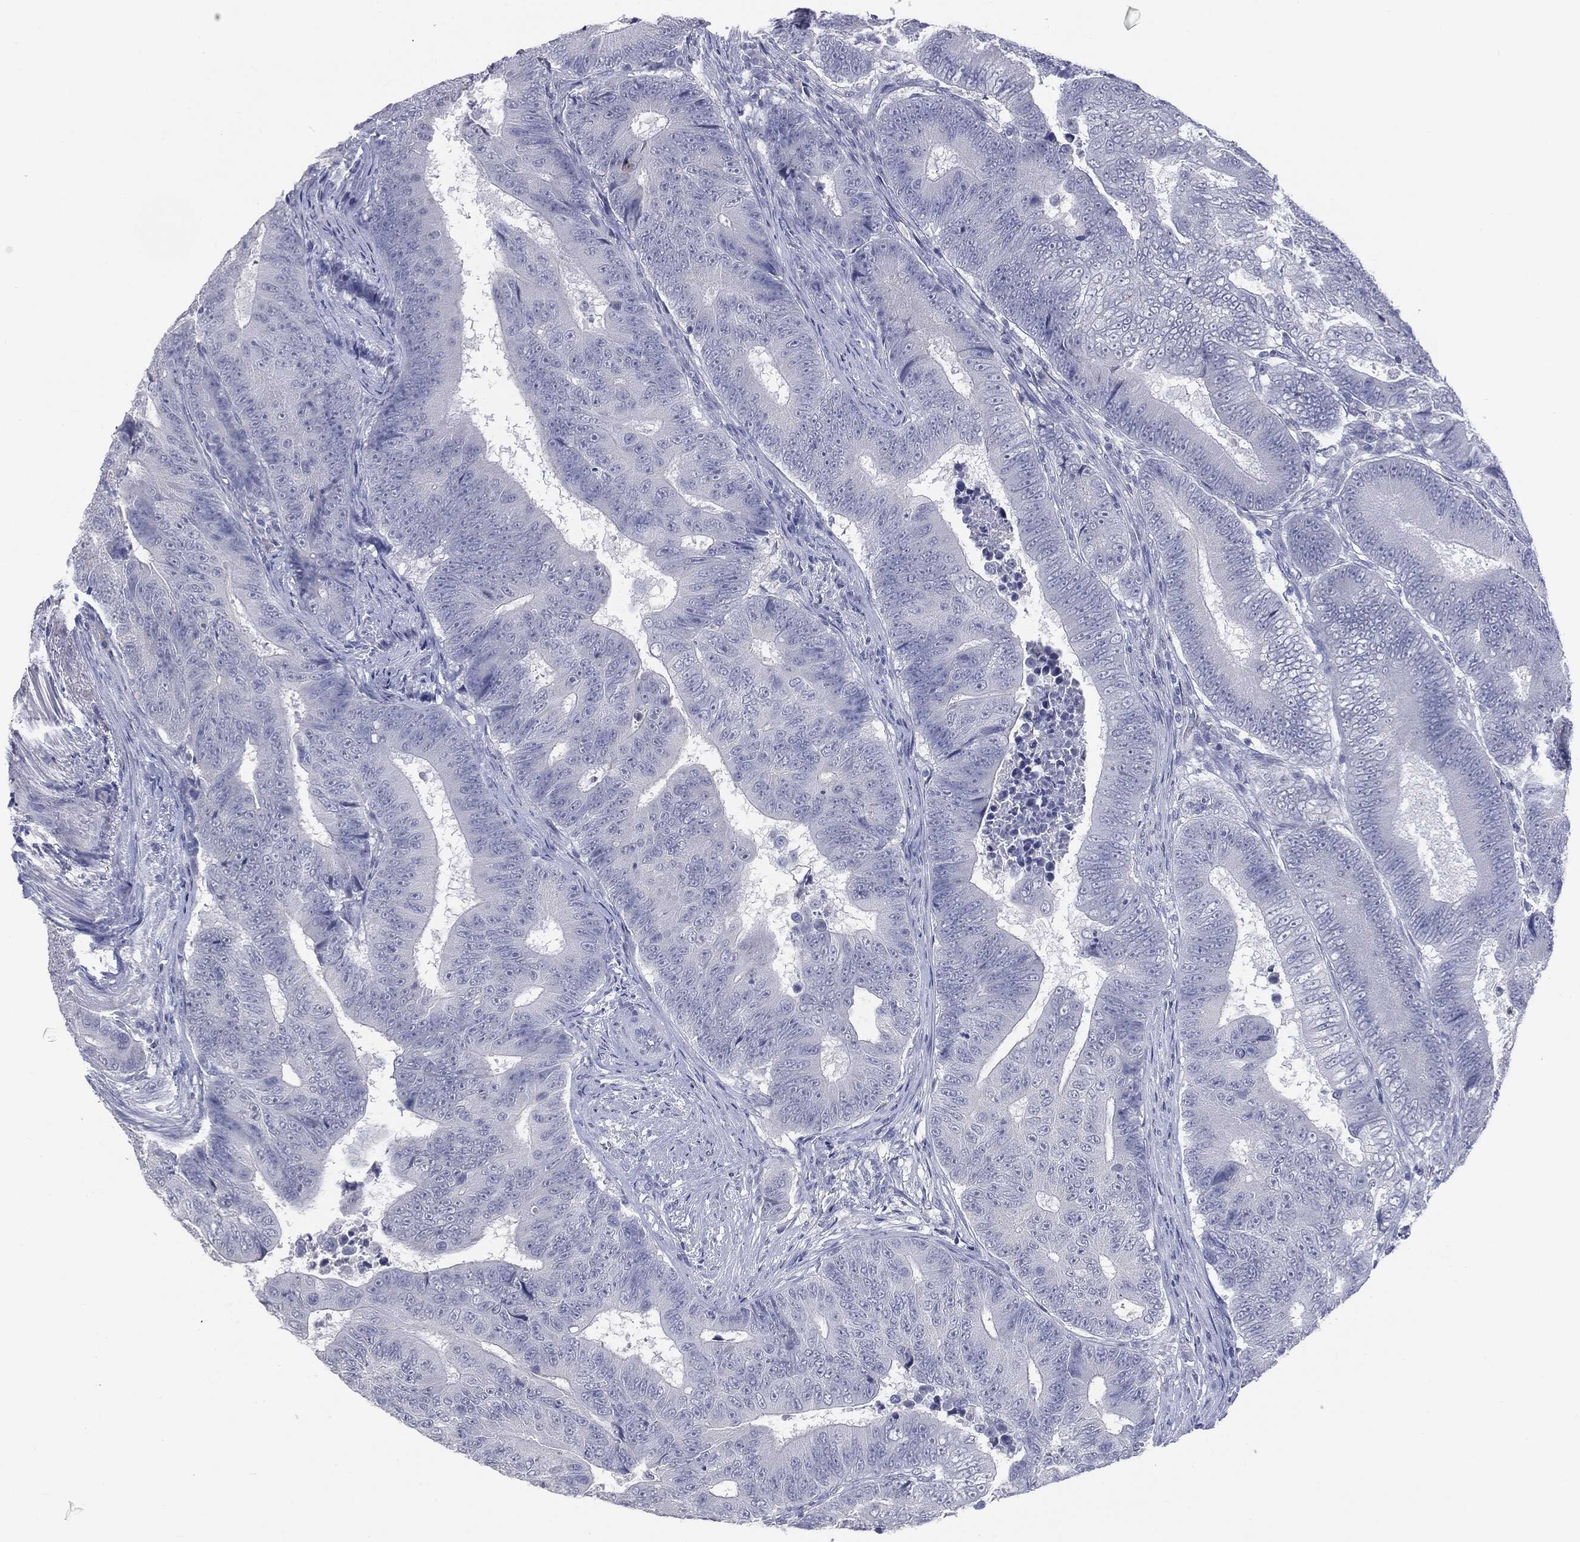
{"staining": {"intensity": "negative", "quantity": "none", "location": "none"}, "tissue": "colorectal cancer", "cell_type": "Tumor cells", "image_type": "cancer", "snomed": [{"axis": "morphology", "description": "Adenocarcinoma, NOS"}, {"axis": "topography", "description": "Colon"}], "caption": "This is a micrograph of immunohistochemistry (IHC) staining of colorectal cancer, which shows no staining in tumor cells.", "gene": "TSHB", "patient": {"sex": "female", "age": 48}}